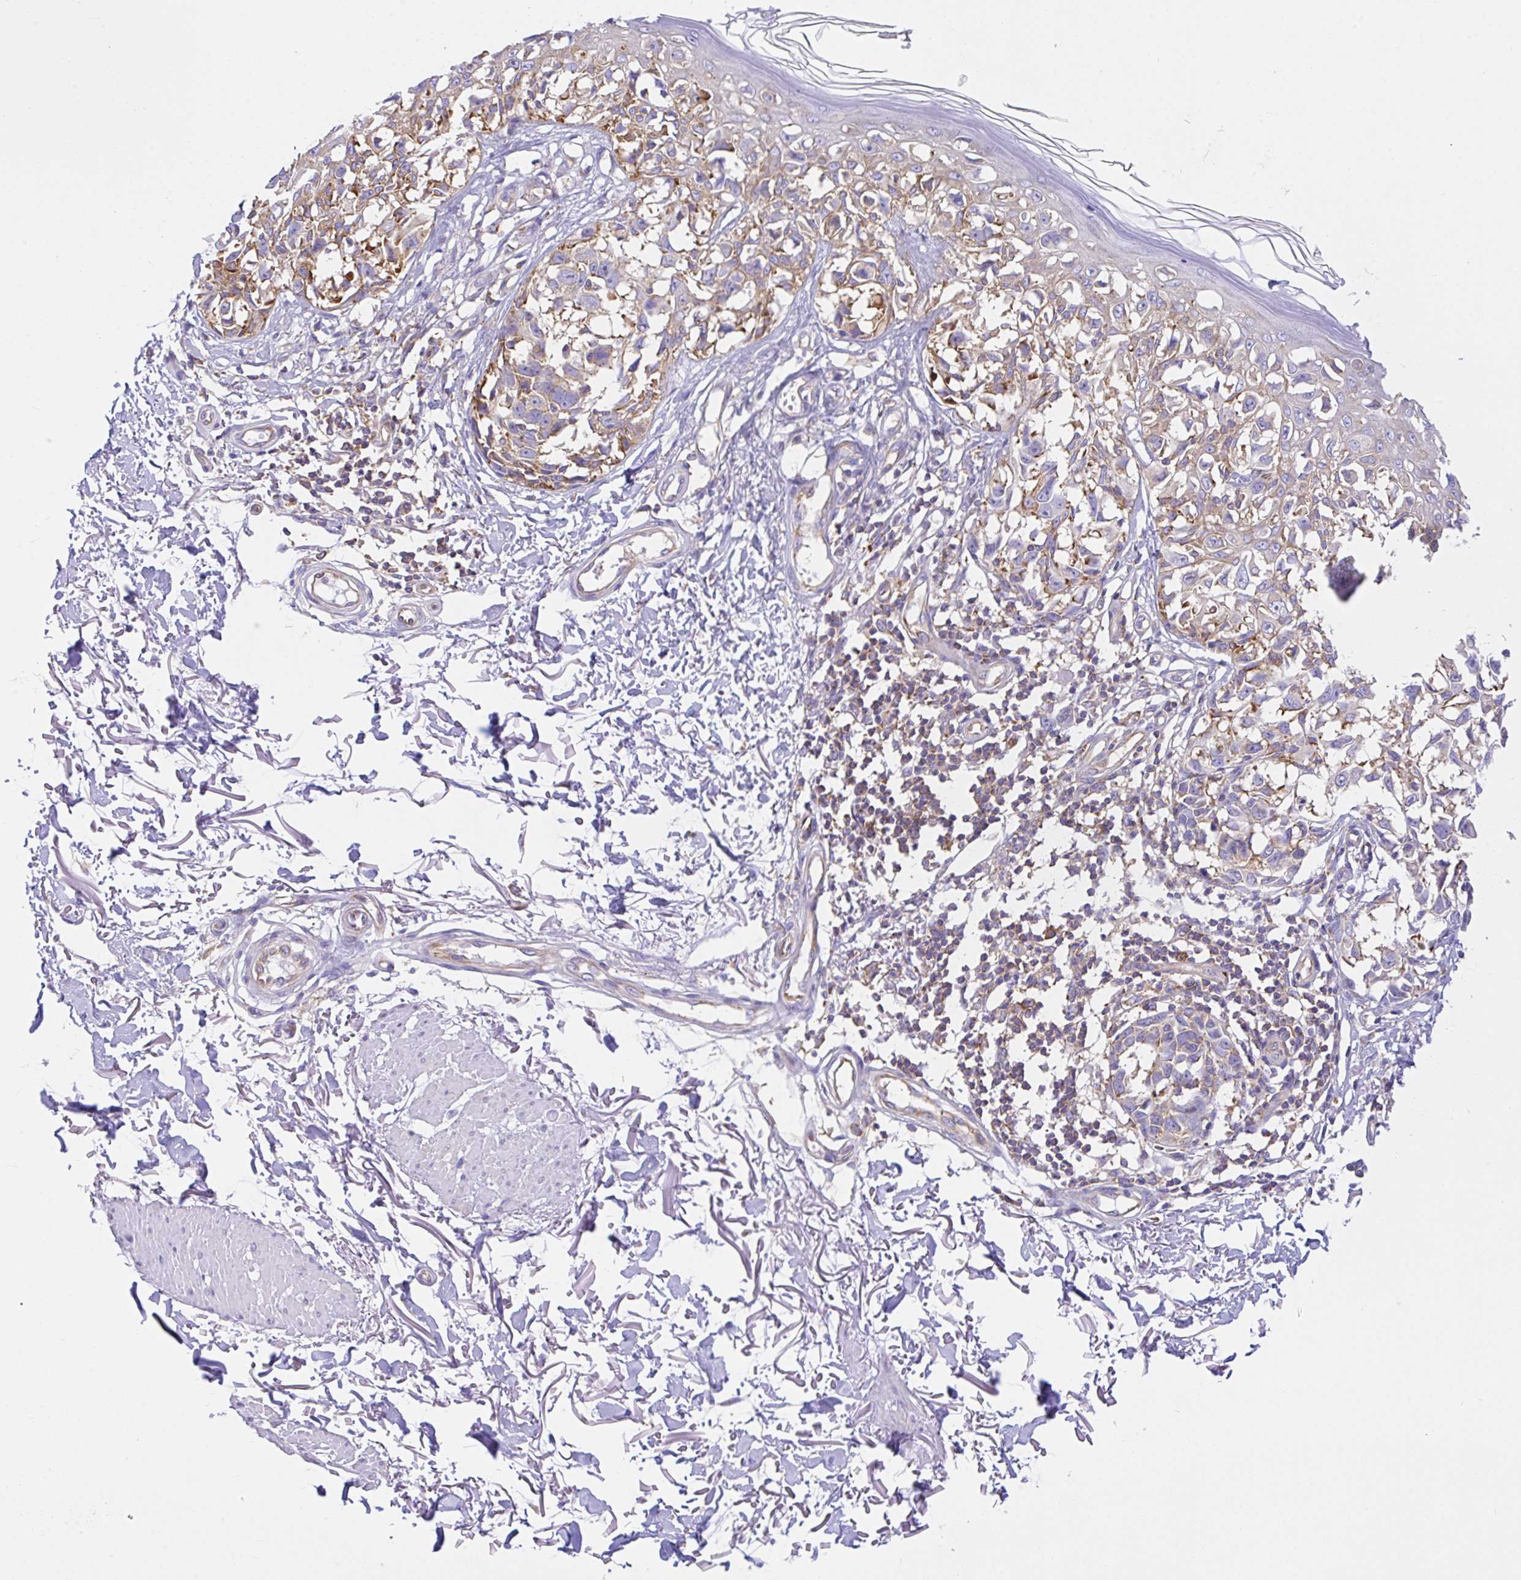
{"staining": {"intensity": "moderate", "quantity": "25%-75%", "location": "cytoplasmic/membranous"}, "tissue": "melanoma", "cell_type": "Tumor cells", "image_type": "cancer", "snomed": [{"axis": "morphology", "description": "Malignant melanoma, NOS"}, {"axis": "topography", "description": "Skin"}], "caption": "Immunohistochemistry micrograph of neoplastic tissue: malignant melanoma stained using IHC shows medium levels of moderate protein expression localized specifically in the cytoplasmic/membranous of tumor cells, appearing as a cytoplasmic/membranous brown color.", "gene": "GFPT2", "patient": {"sex": "male", "age": 73}}